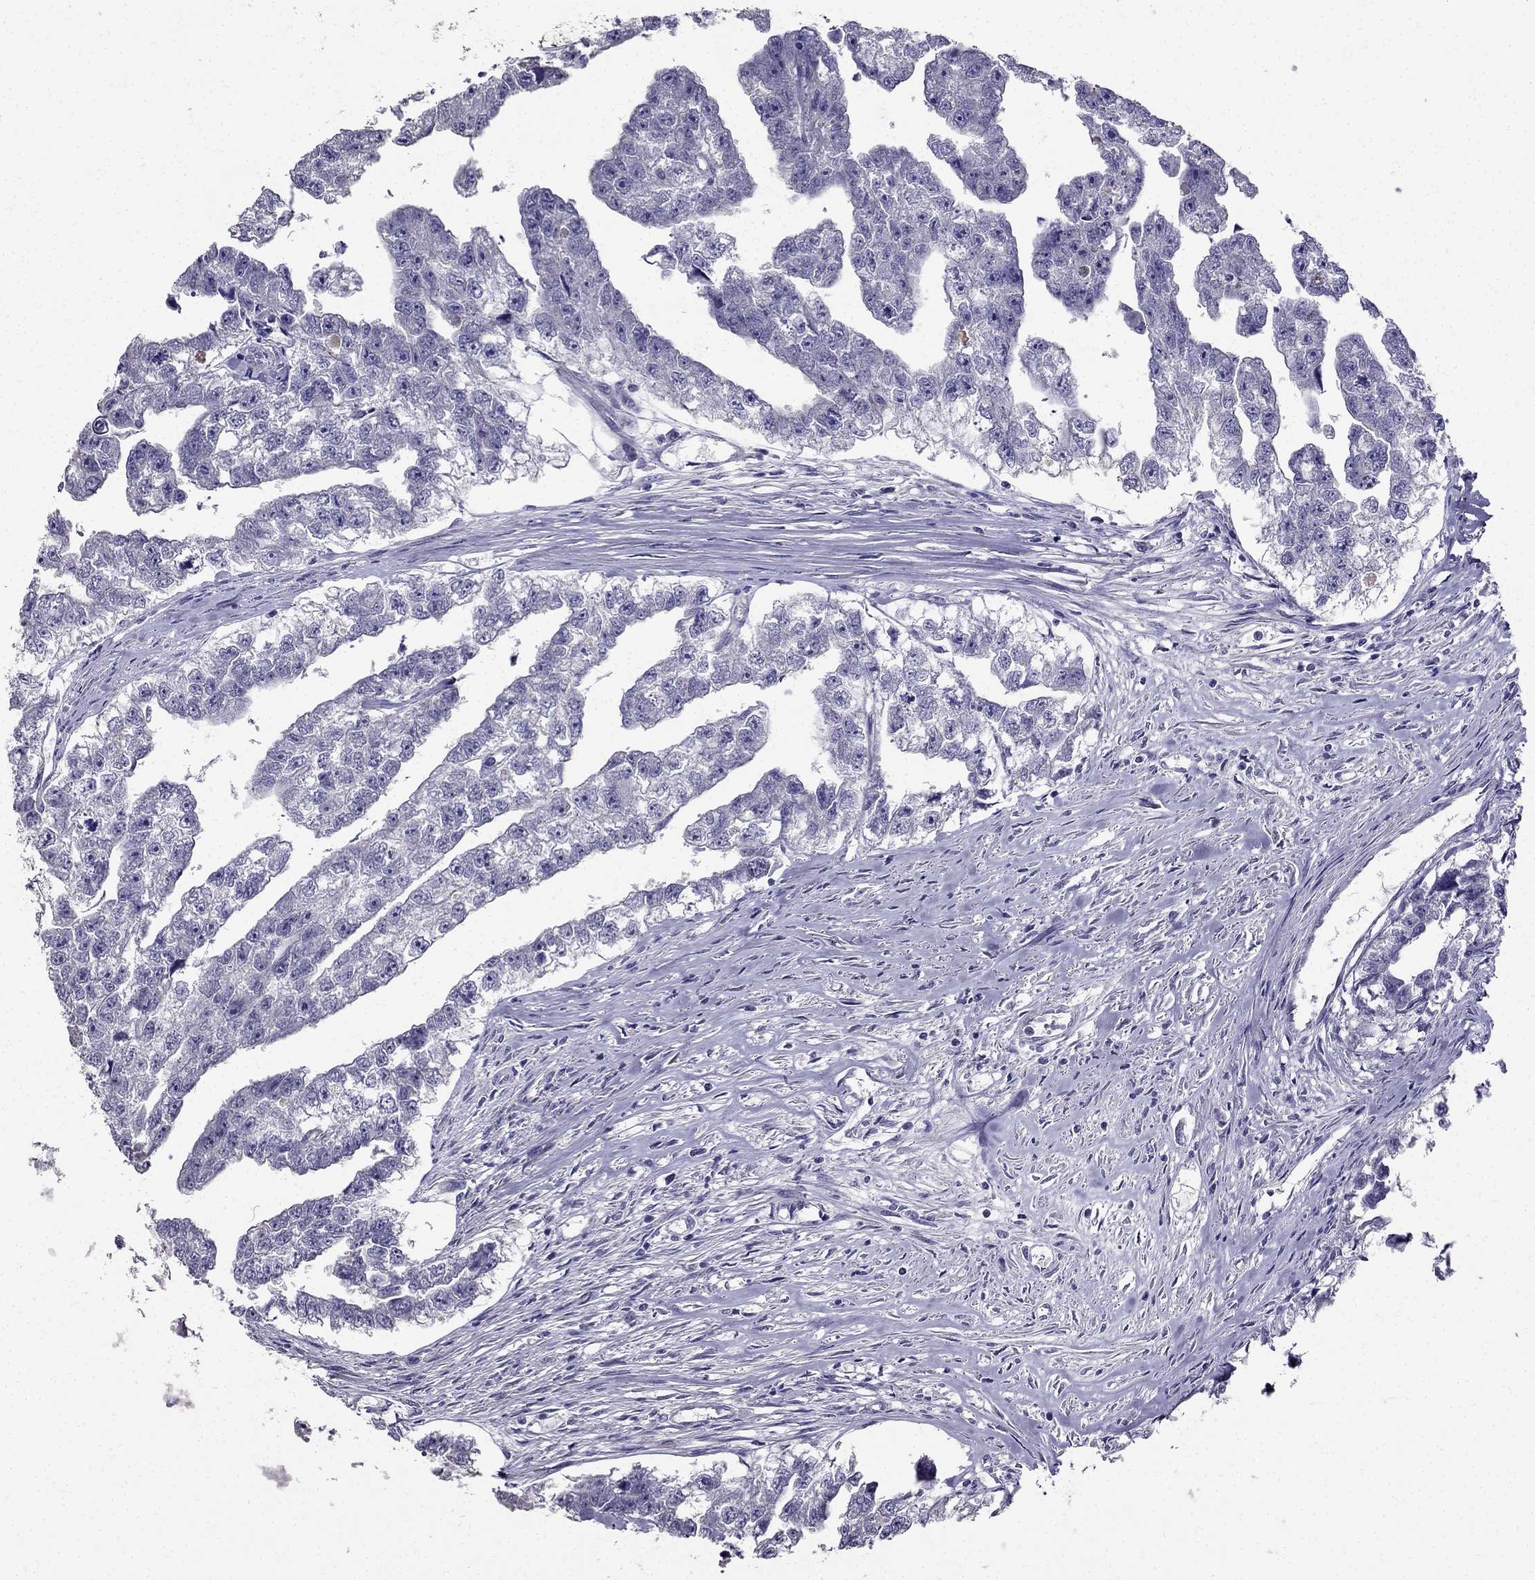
{"staining": {"intensity": "negative", "quantity": "none", "location": "none"}, "tissue": "testis cancer", "cell_type": "Tumor cells", "image_type": "cancer", "snomed": [{"axis": "morphology", "description": "Carcinoma, Embryonal, NOS"}, {"axis": "morphology", "description": "Teratoma, malignant, NOS"}, {"axis": "topography", "description": "Testis"}], "caption": "A high-resolution micrograph shows immunohistochemistry staining of testis cancer, which exhibits no significant staining in tumor cells. Brightfield microscopy of immunohistochemistry (IHC) stained with DAB (brown) and hematoxylin (blue), captured at high magnification.", "gene": "AS3MT", "patient": {"sex": "male", "age": 44}}